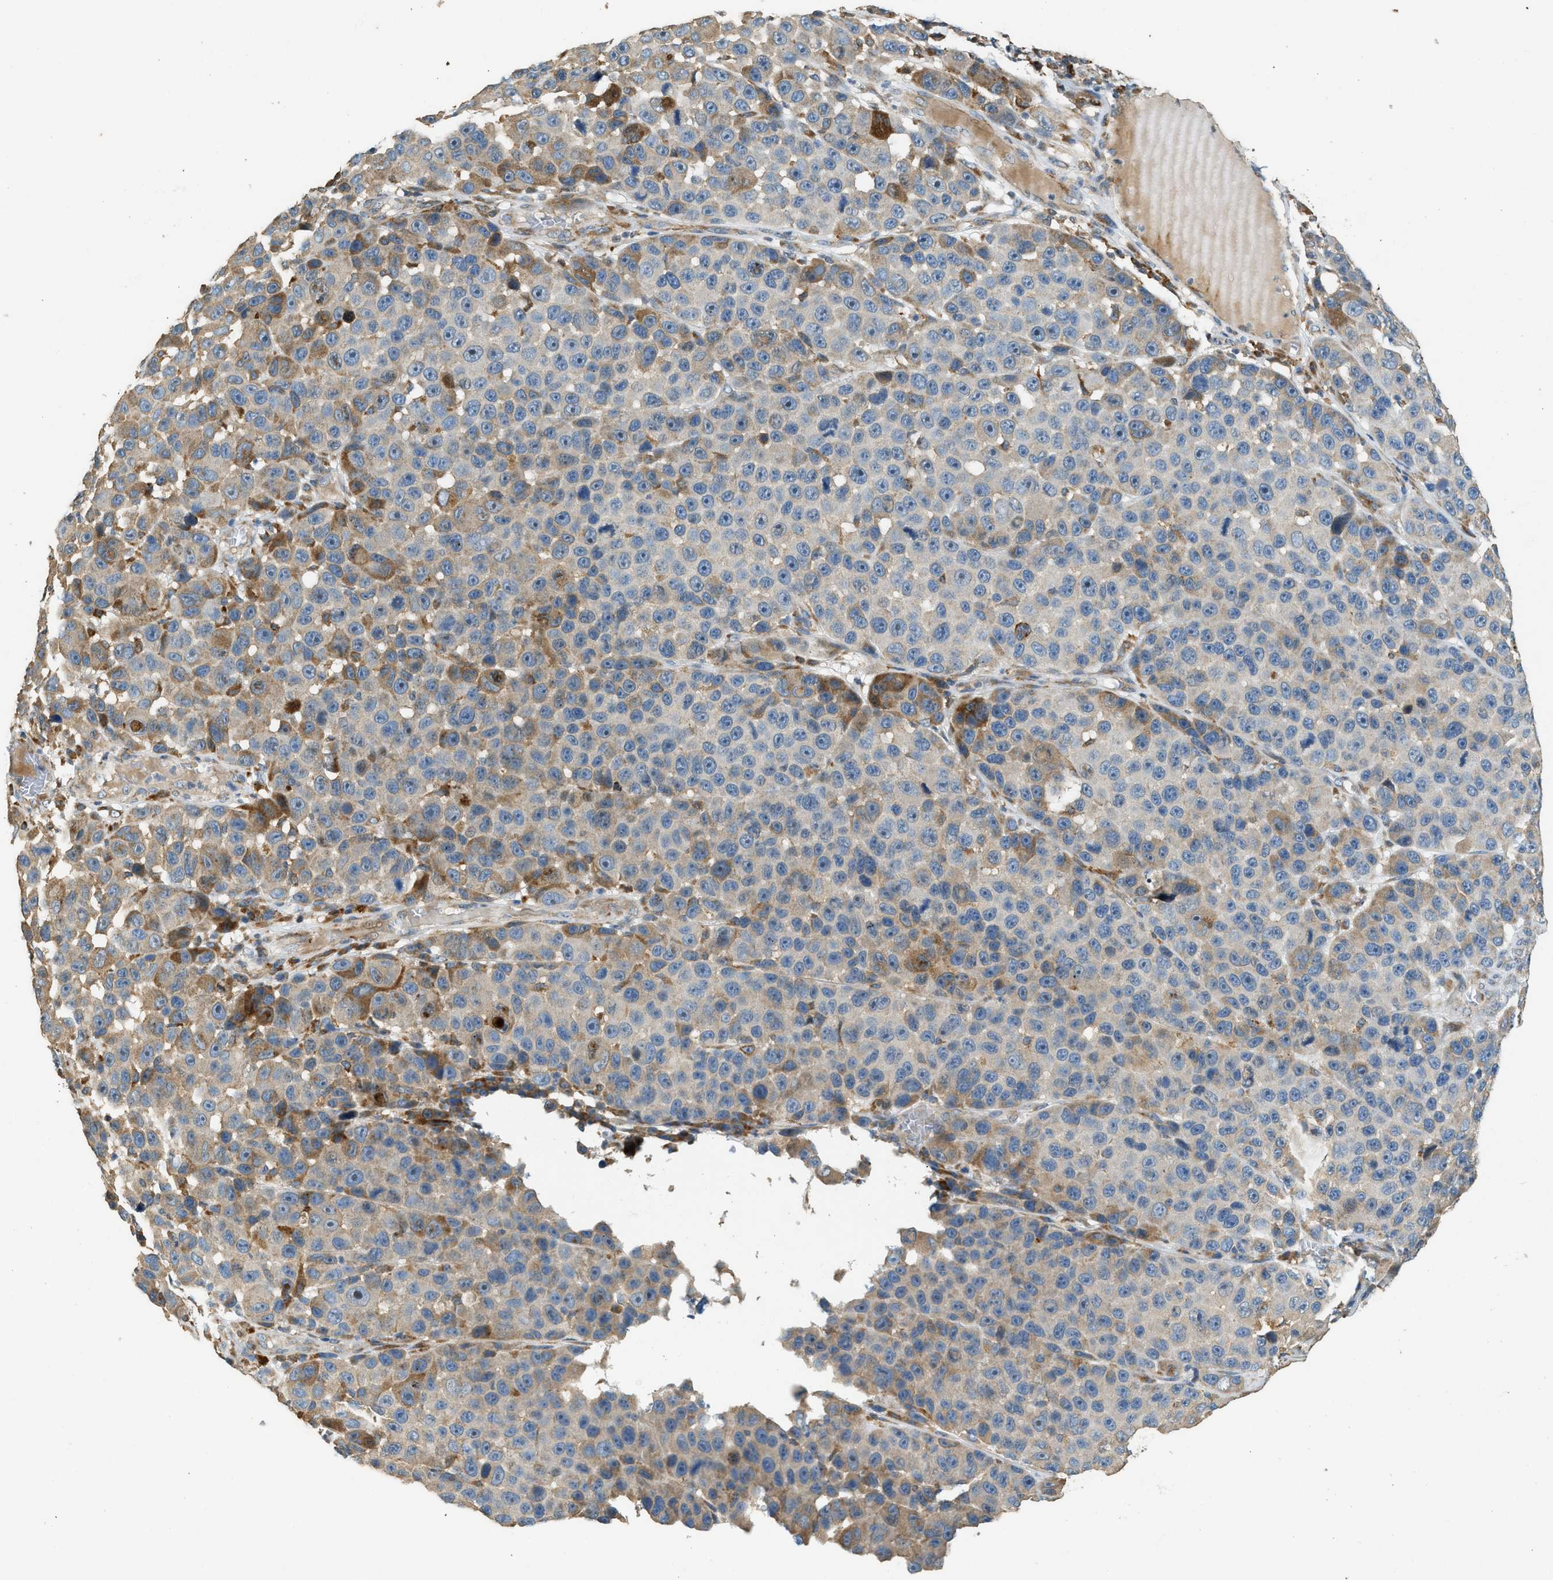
{"staining": {"intensity": "moderate", "quantity": "<25%", "location": "cytoplasmic/membranous"}, "tissue": "melanoma", "cell_type": "Tumor cells", "image_type": "cancer", "snomed": [{"axis": "morphology", "description": "Malignant melanoma, NOS"}, {"axis": "topography", "description": "Skin"}], "caption": "An image of human malignant melanoma stained for a protein displays moderate cytoplasmic/membranous brown staining in tumor cells. Using DAB (3,3'-diaminobenzidine) (brown) and hematoxylin (blue) stains, captured at high magnification using brightfield microscopy.", "gene": "CTSB", "patient": {"sex": "male", "age": 53}}